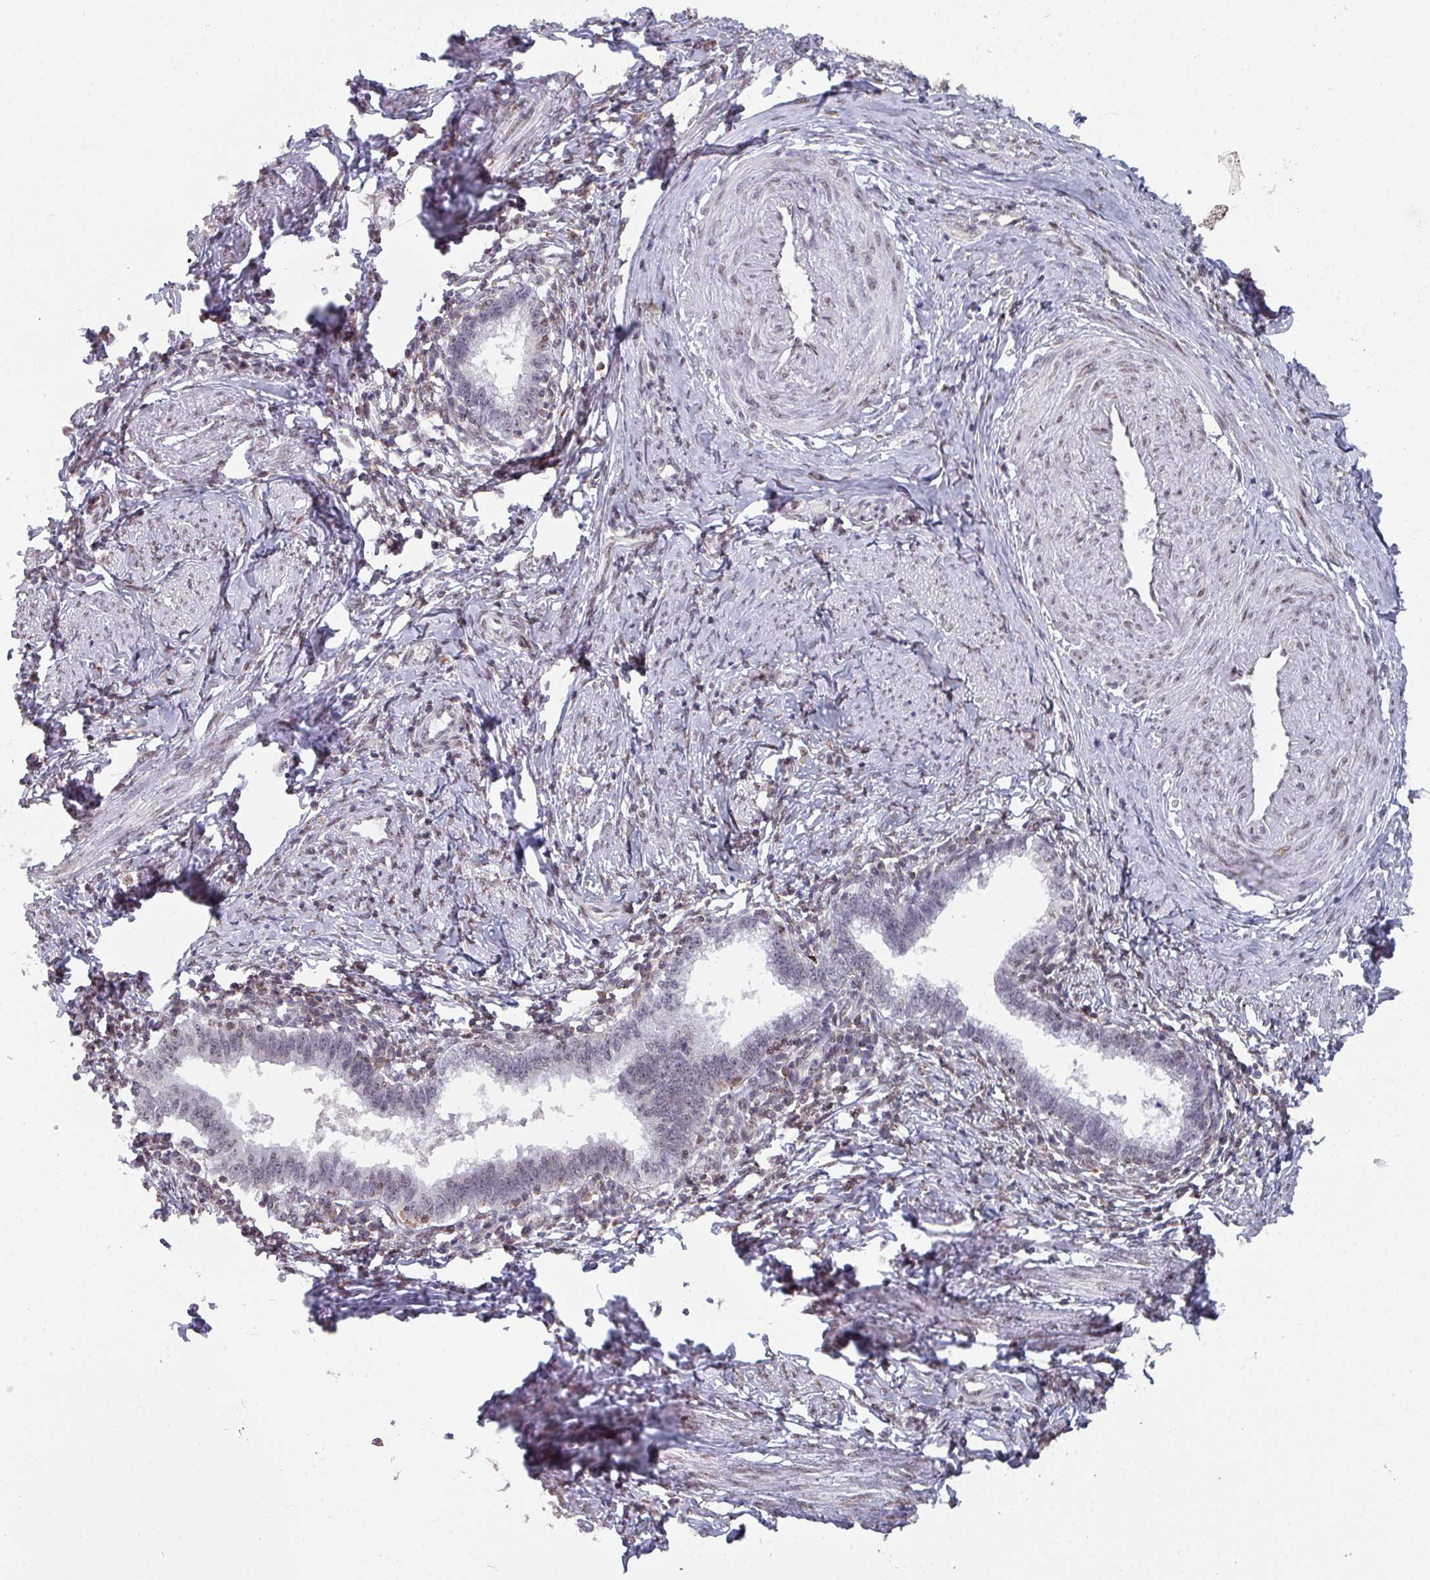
{"staining": {"intensity": "weak", "quantity": "<25%", "location": "nuclear"}, "tissue": "cervical cancer", "cell_type": "Tumor cells", "image_type": "cancer", "snomed": [{"axis": "morphology", "description": "Adenocarcinoma, NOS"}, {"axis": "topography", "description": "Cervix"}], "caption": "A micrograph of human cervical adenocarcinoma is negative for staining in tumor cells.", "gene": "RASAL3", "patient": {"sex": "female", "age": 36}}